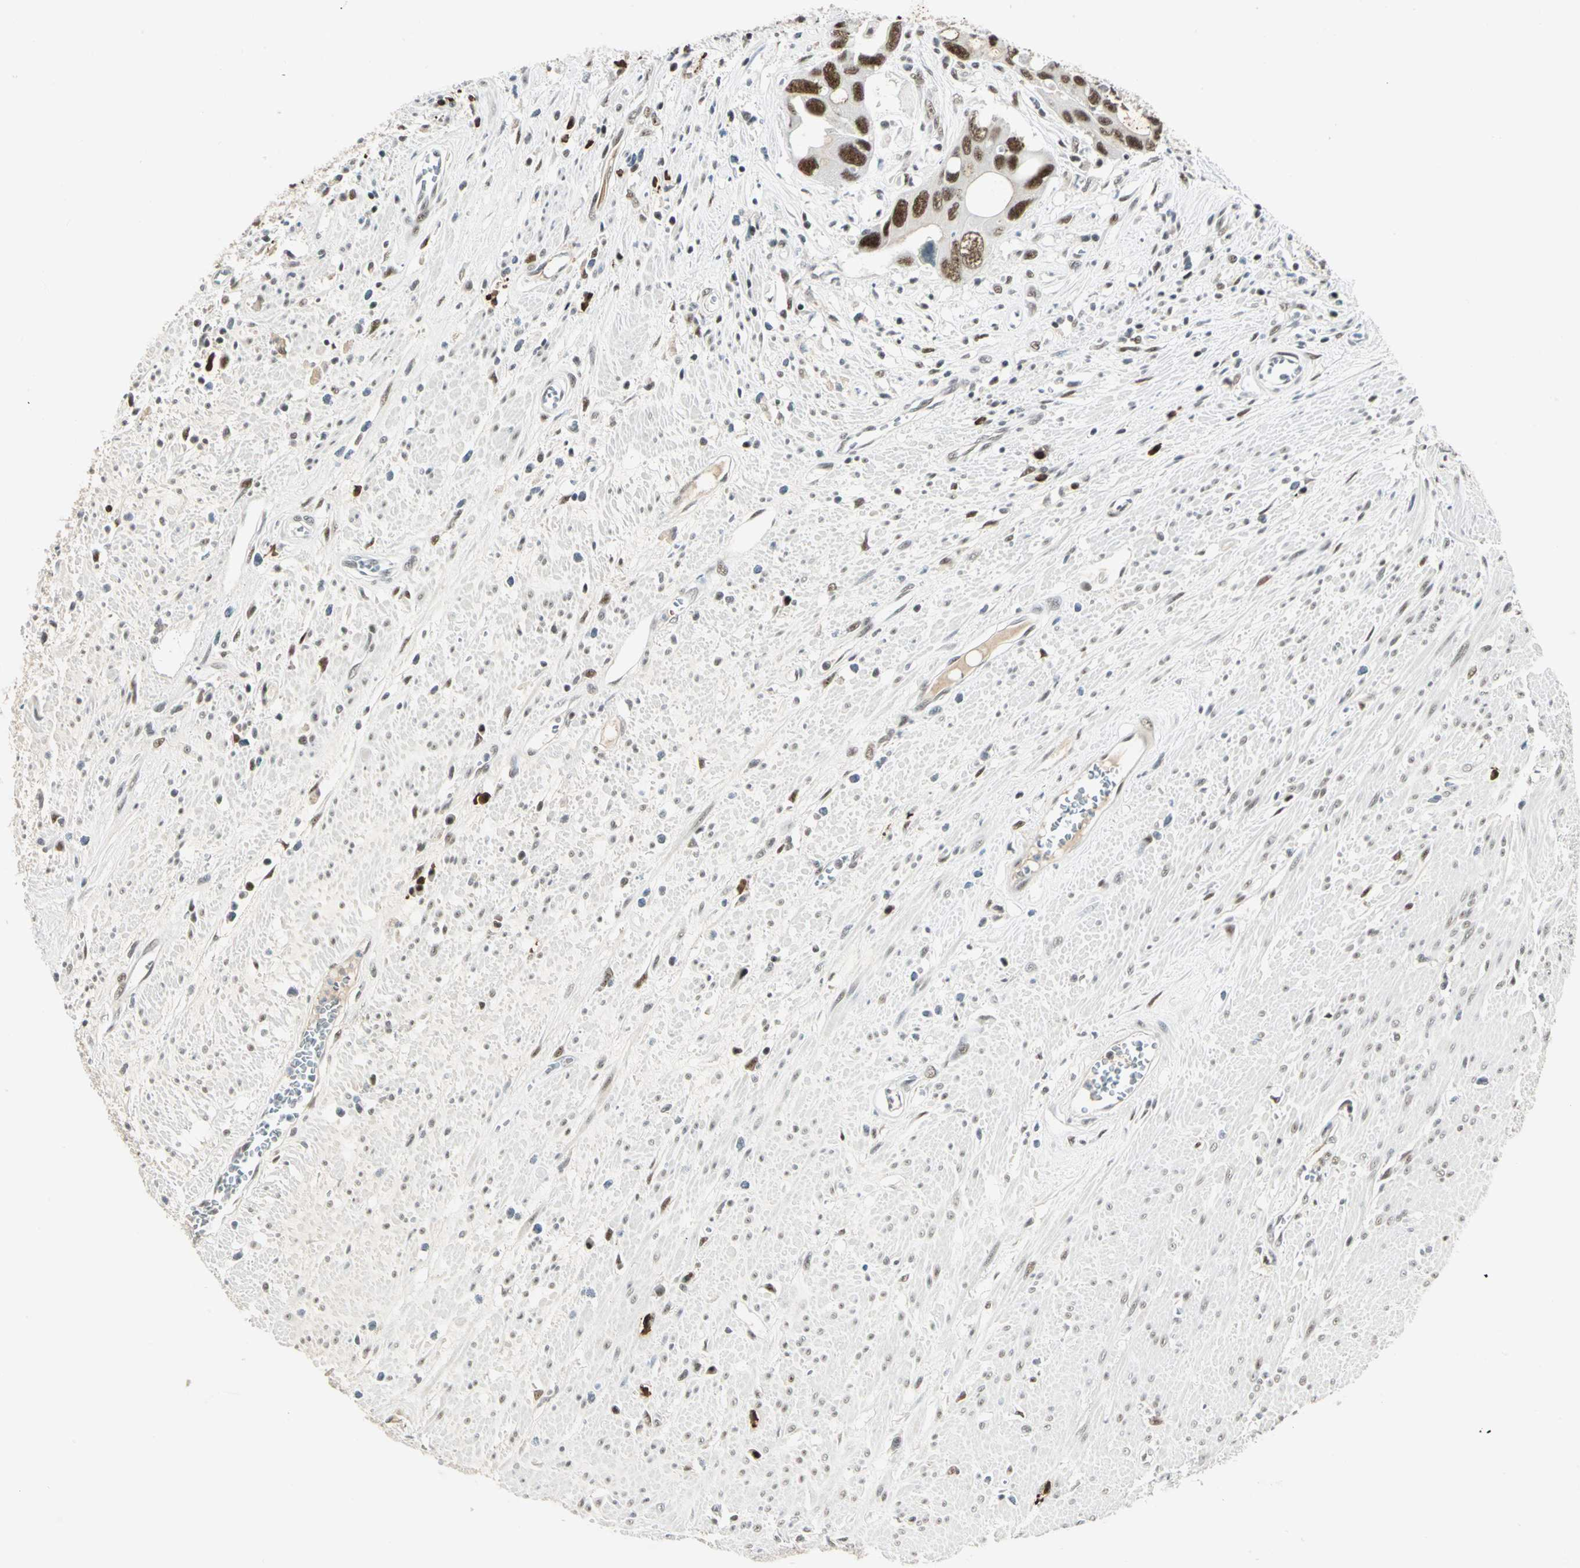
{"staining": {"intensity": "moderate", "quantity": ">75%", "location": "nuclear"}, "tissue": "colorectal cancer", "cell_type": "Tumor cells", "image_type": "cancer", "snomed": [{"axis": "morphology", "description": "Adenocarcinoma, NOS"}, {"axis": "topography", "description": "Rectum"}], "caption": "Tumor cells demonstrate medium levels of moderate nuclear positivity in approximately >75% of cells in human colorectal cancer (adenocarcinoma).", "gene": "CCNT1", "patient": {"sex": "male", "age": 70}}